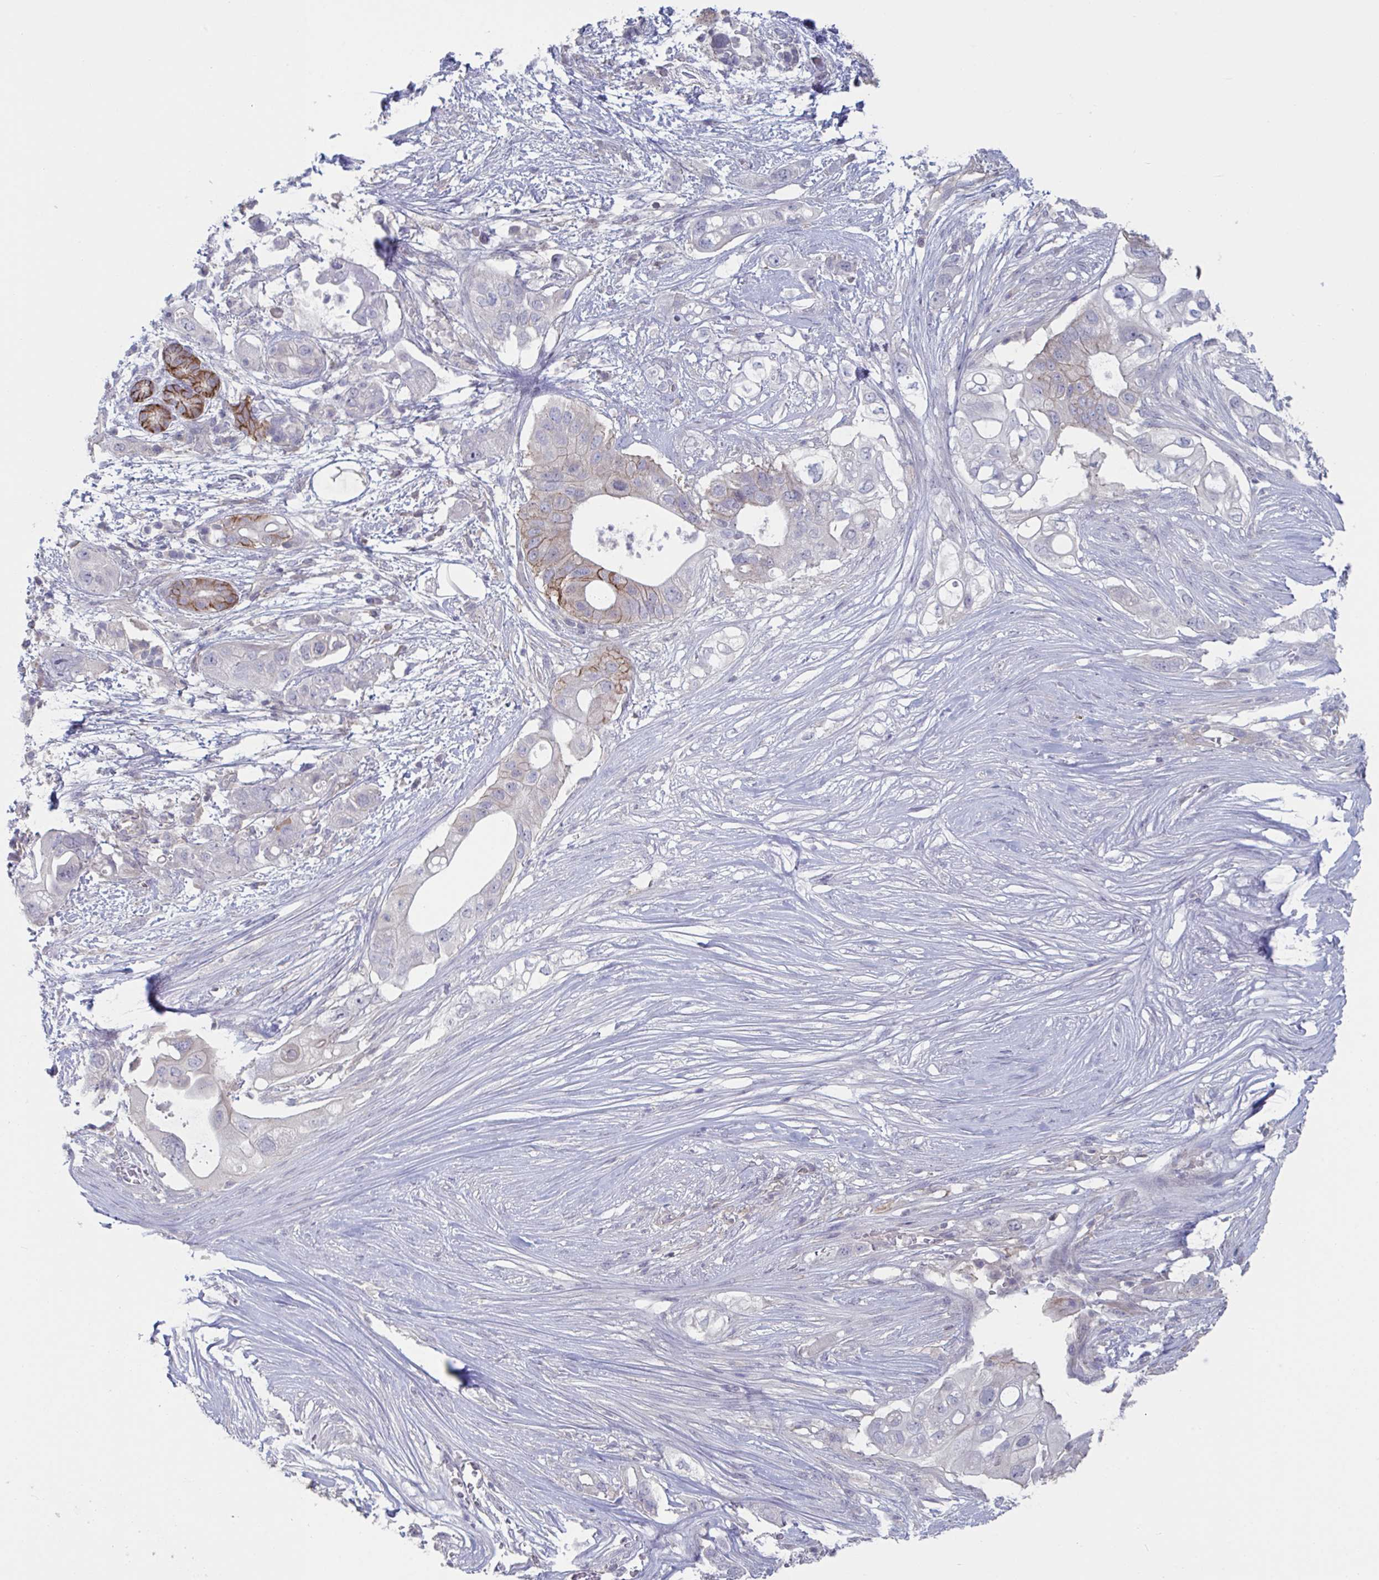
{"staining": {"intensity": "moderate", "quantity": "<25%", "location": "cytoplasmic/membranous"}, "tissue": "pancreatic cancer", "cell_type": "Tumor cells", "image_type": "cancer", "snomed": [{"axis": "morphology", "description": "Adenocarcinoma, NOS"}, {"axis": "topography", "description": "Pancreas"}], "caption": "Pancreatic cancer (adenocarcinoma) stained with a brown dye shows moderate cytoplasmic/membranous positive staining in about <25% of tumor cells.", "gene": "STK26", "patient": {"sex": "female", "age": 72}}